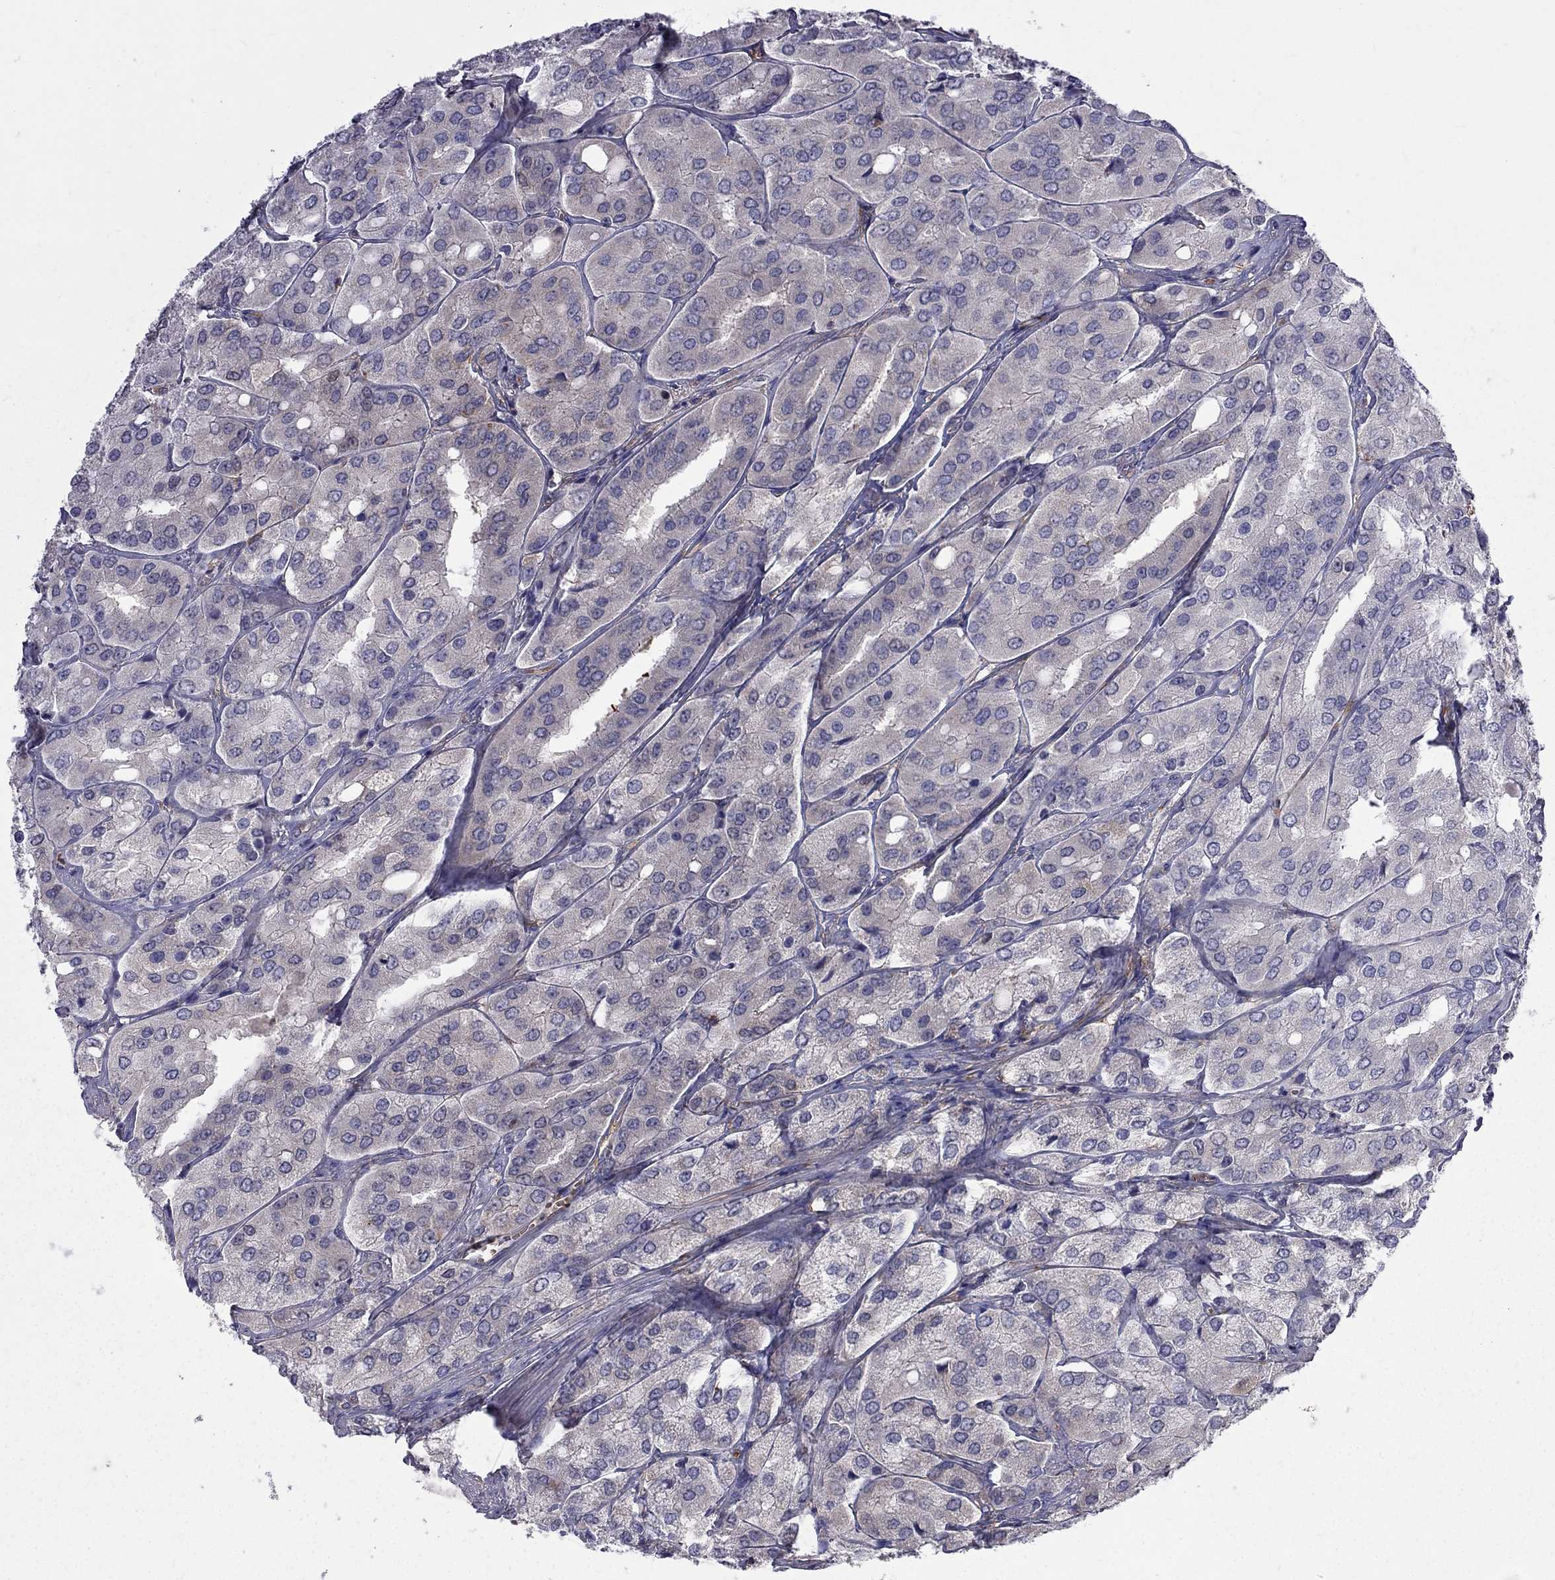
{"staining": {"intensity": "moderate", "quantity": "<25%", "location": "cytoplasmic/membranous"}, "tissue": "prostate cancer", "cell_type": "Tumor cells", "image_type": "cancer", "snomed": [{"axis": "morphology", "description": "Adenocarcinoma, Low grade"}, {"axis": "topography", "description": "Prostate"}], "caption": "A micrograph of prostate cancer stained for a protein demonstrates moderate cytoplasmic/membranous brown staining in tumor cells.", "gene": "EIF4E3", "patient": {"sex": "male", "age": 69}}